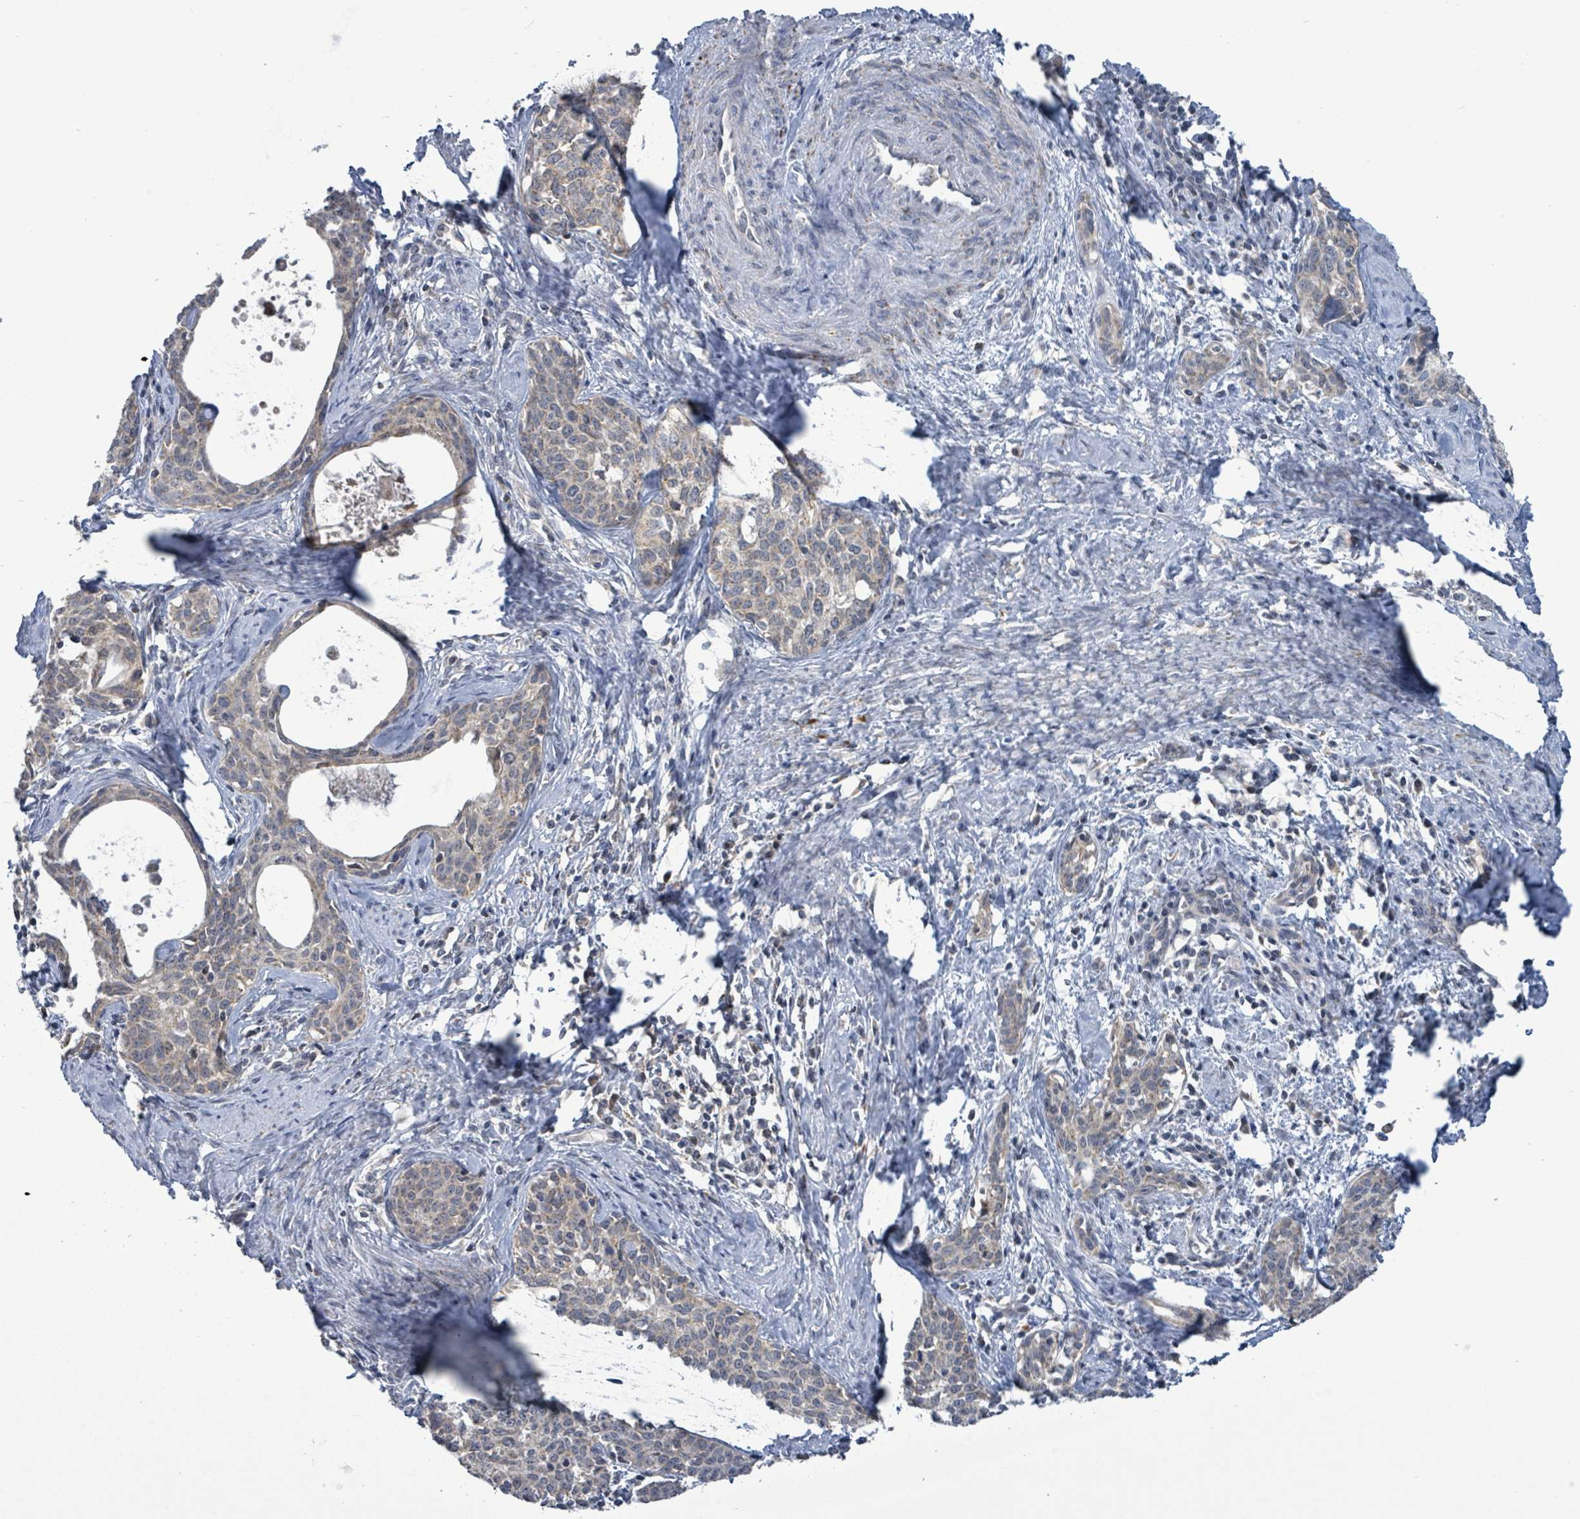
{"staining": {"intensity": "weak", "quantity": "25%-75%", "location": "cytoplasmic/membranous"}, "tissue": "cervical cancer", "cell_type": "Tumor cells", "image_type": "cancer", "snomed": [{"axis": "morphology", "description": "Squamous cell carcinoma, NOS"}, {"axis": "topography", "description": "Cervix"}], "caption": "The photomicrograph shows a brown stain indicating the presence of a protein in the cytoplasmic/membranous of tumor cells in squamous cell carcinoma (cervical).", "gene": "COQ10B", "patient": {"sex": "female", "age": 52}}